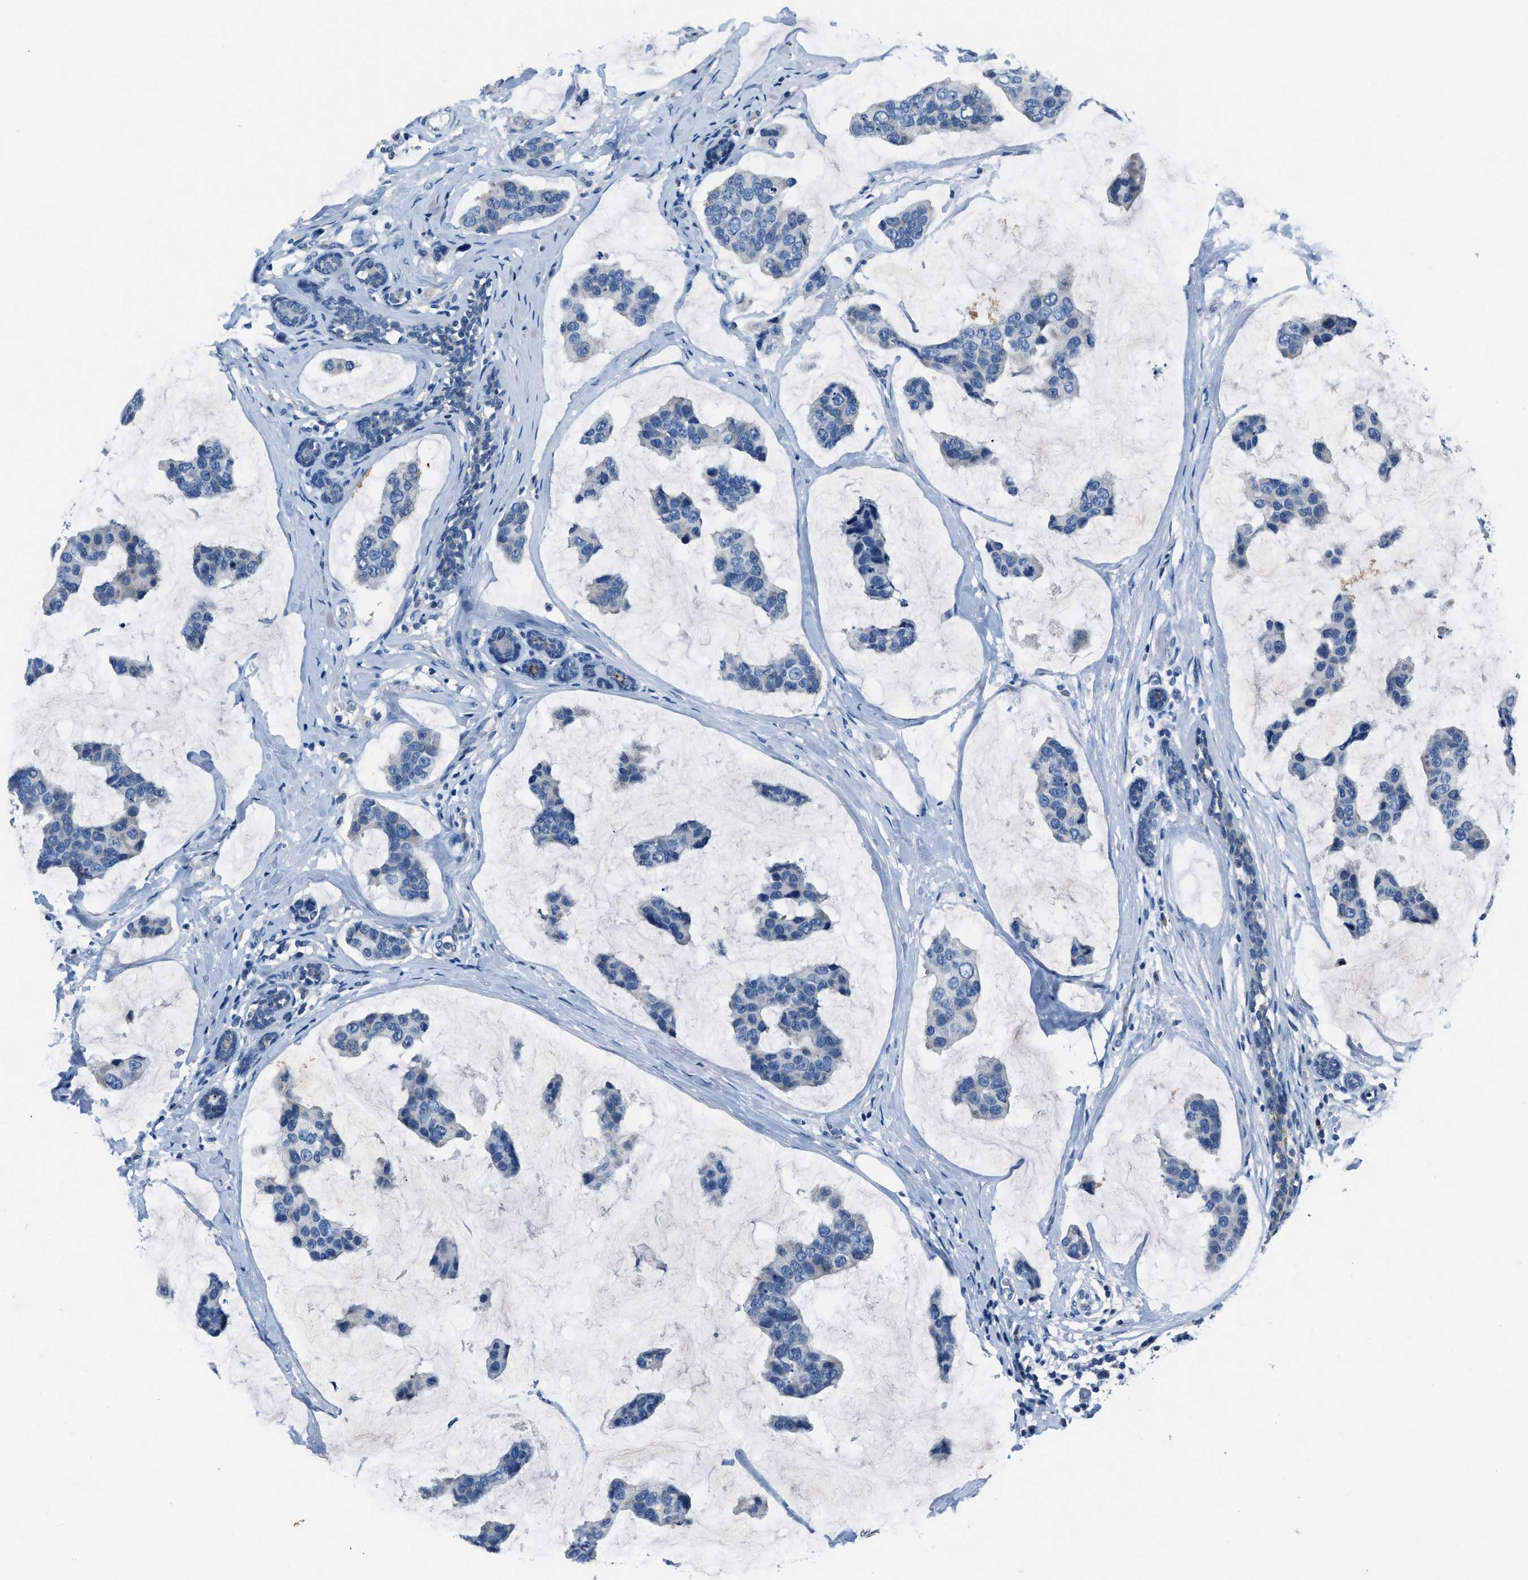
{"staining": {"intensity": "negative", "quantity": "none", "location": "none"}, "tissue": "breast cancer", "cell_type": "Tumor cells", "image_type": "cancer", "snomed": [{"axis": "morphology", "description": "Normal tissue, NOS"}, {"axis": "morphology", "description": "Duct carcinoma"}, {"axis": "topography", "description": "Breast"}], "caption": "High magnification brightfield microscopy of breast cancer (invasive ductal carcinoma) stained with DAB (brown) and counterstained with hematoxylin (blue): tumor cells show no significant expression.", "gene": "ADAM2", "patient": {"sex": "female", "age": 50}}